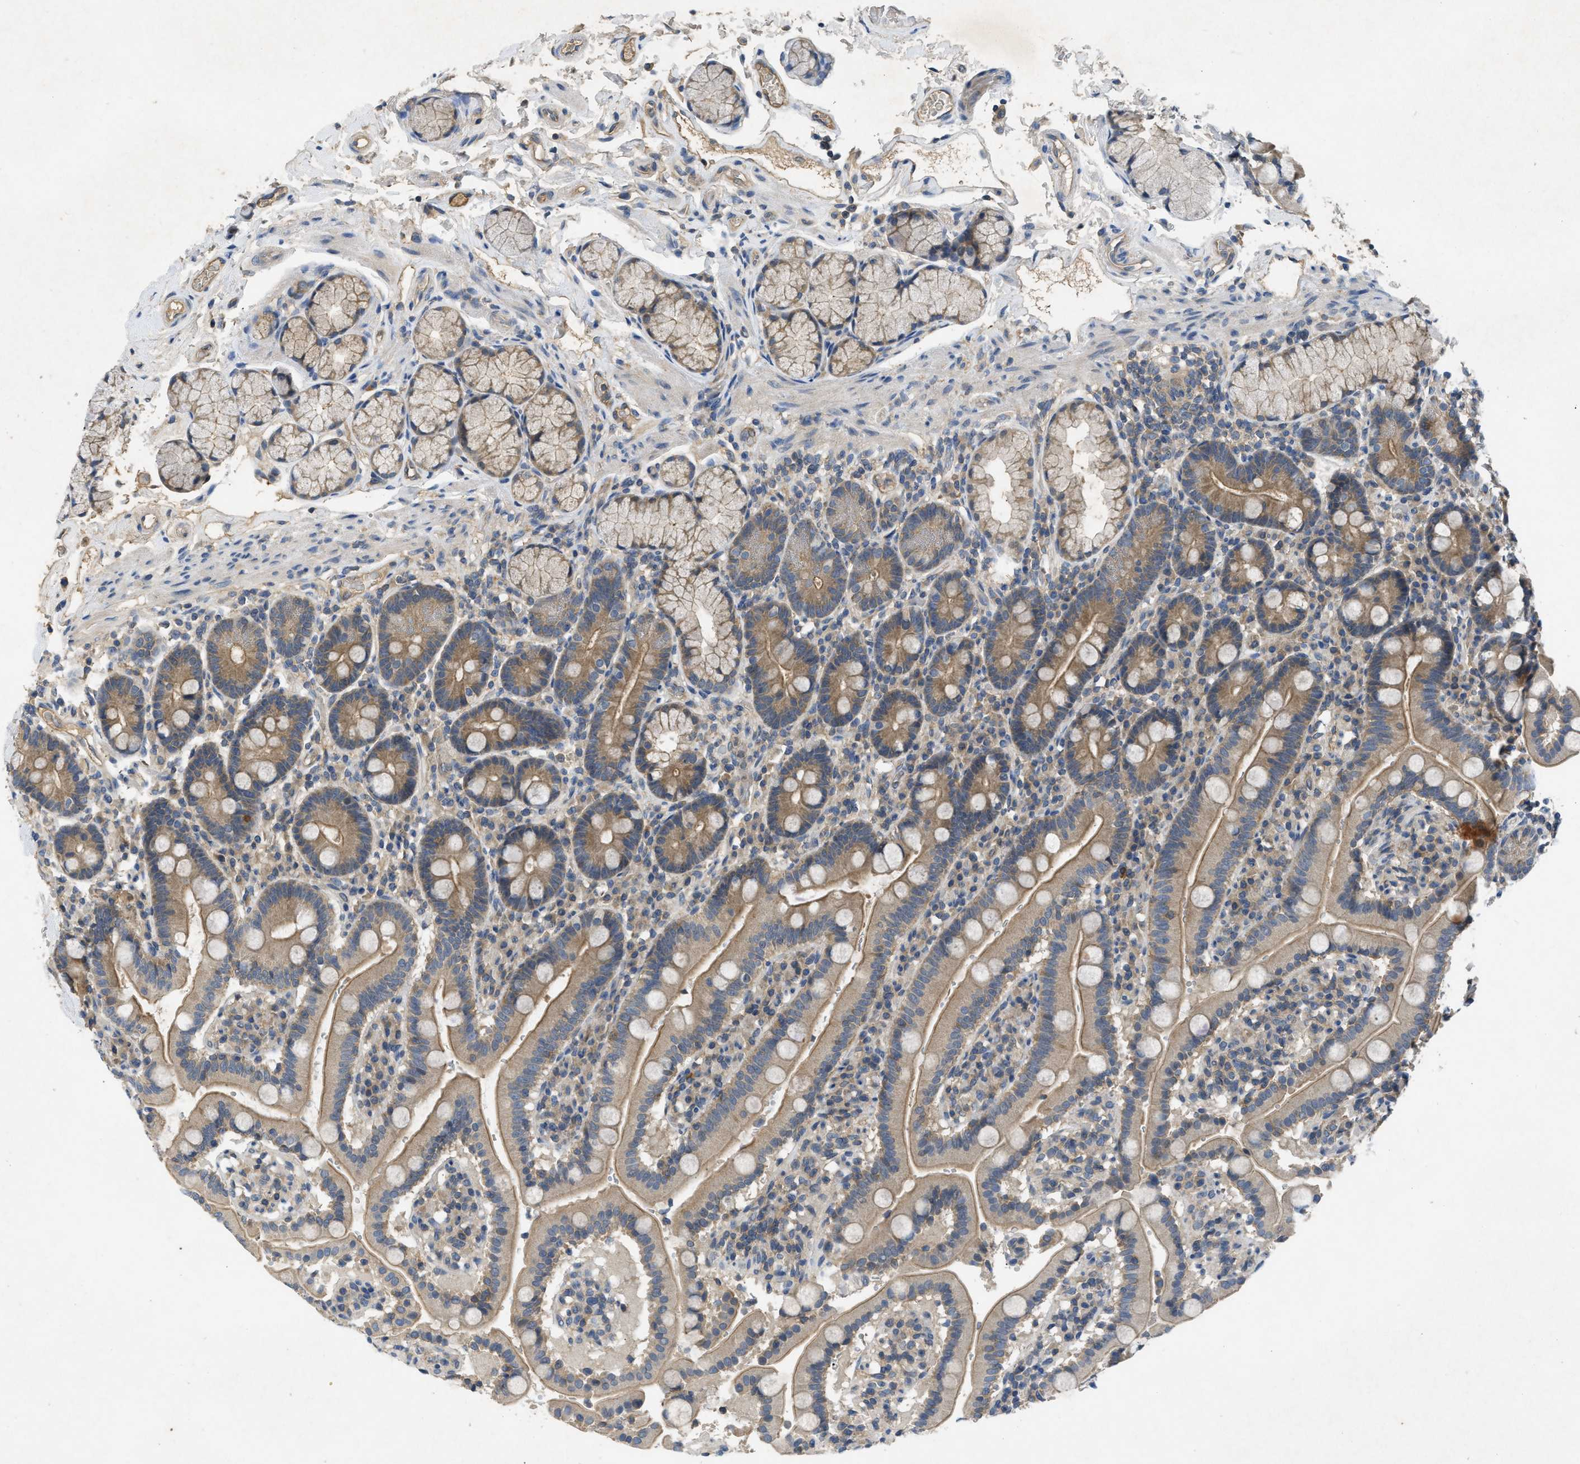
{"staining": {"intensity": "moderate", "quantity": "25%-75%", "location": "cytoplasmic/membranous"}, "tissue": "duodenum", "cell_type": "Glandular cells", "image_type": "normal", "snomed": [{"axis": "morphology", "description": "Normal tissue, NOS"}, {"axis": "topography", "description": "Small intestine, NOS"}], "caption": "Brown immunohistochemical staining in benign human duodenum reveals moderate cytoplasmic/membranous positivity in approximately 25%-75% of glandular cells.", "gene": "PPP3CA", "patient": {"sex": "female", "age": 71}}